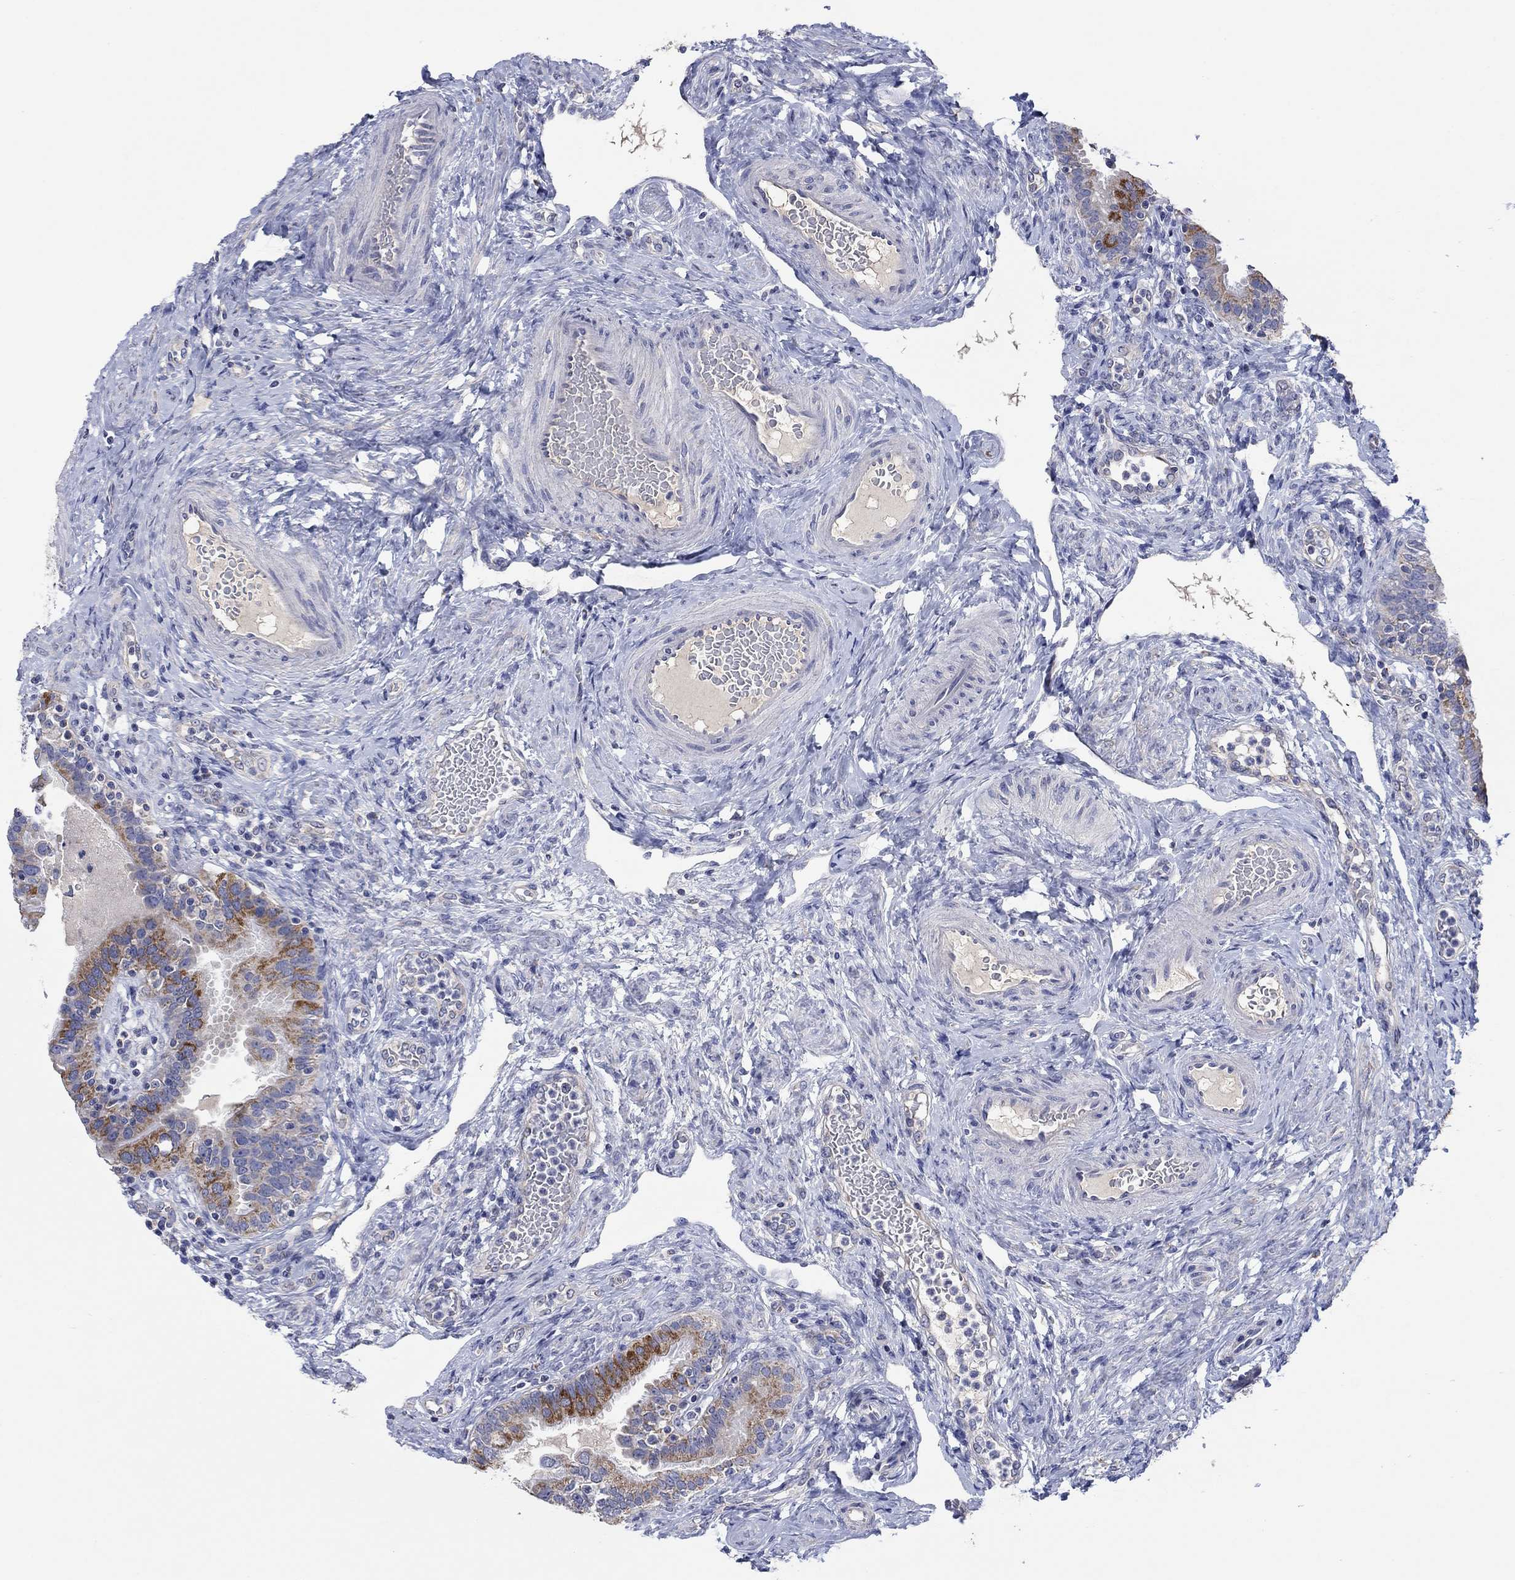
{"staining": {"intensity": "moderate", "quantity": "25%-75%", "location": "cytoplasmic/membranous"}, "tissue": "fallopian tube", "cell_type": "Glandular cells", "image_type": "normal", "snomed": [{"axis": "morphology", "description": "Normal tissue, NOS"}, {"axis": "topography", "description": "Fallopian tube"}, {"axis": "topography", "description": "Ovary"}], "caption": "An image of fallopian tube stained for a protein shows moderate cytoplasmic/membranous brown staining in glandular cells.", "gene": "CLVS1", "patient": {"sex": "female", "age": 41}}